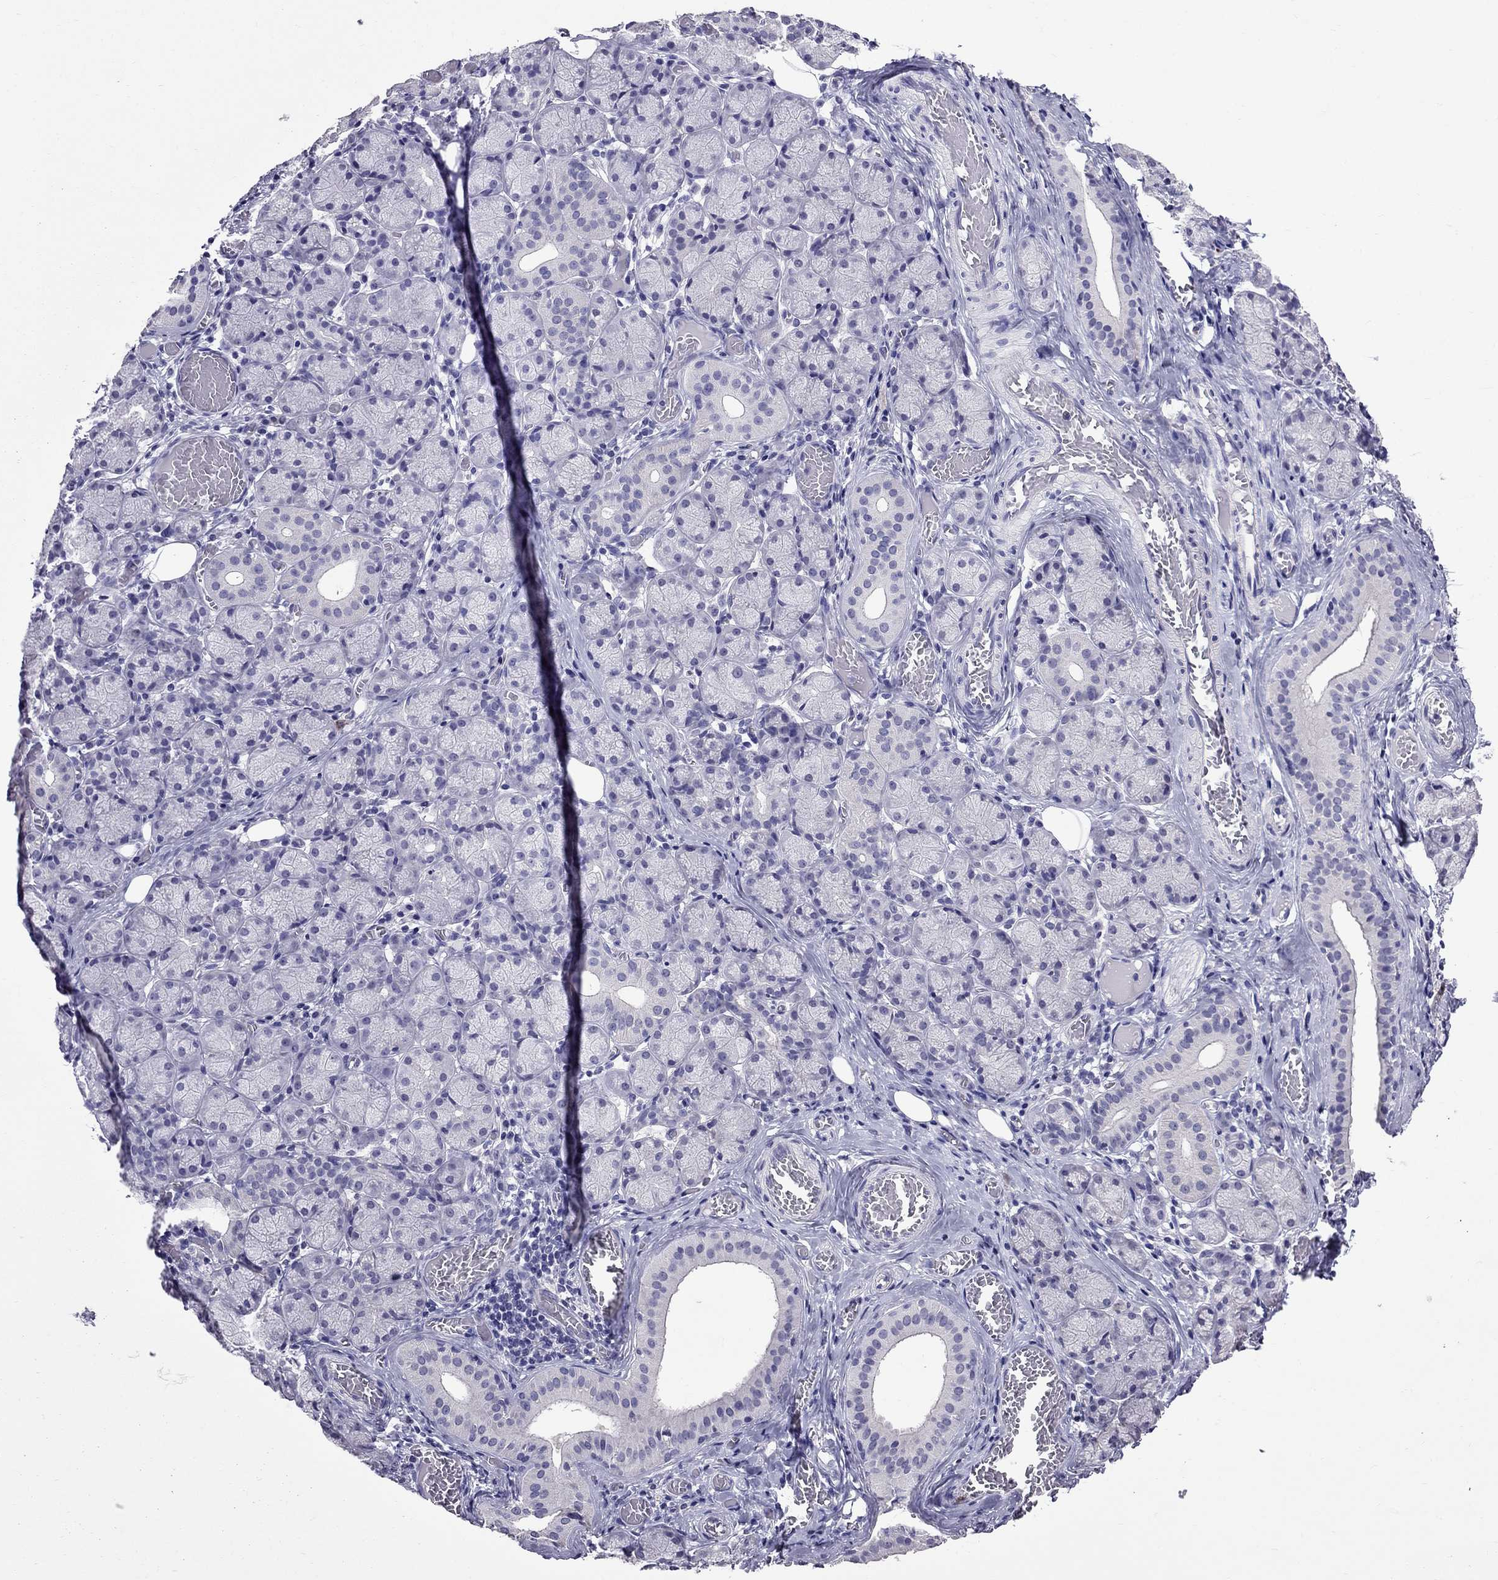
{"staining": {"intensity": "negative", "quantity": "none", "location": "none"}, "tissue": "salivary gland", "cell_type": "Glandular cells", "image_type": "normal", "snomed": [{"axis": "morphology", "description": "Normal tissue, NOS"}, {"axis": "topography", "description": "Salivary gland"}, {"axis": "topography", "description": "Peripheral nerve tissue"}], "caption": "Glandular cells show no significant protein expression in benign salivary gland. Brightfield microscopy of immunohistochemistry (IHC) stained with DAB (brown) and hematoxylin (blue), captured at high magnification.", "gene": "OLFM4", "patient": {"sex": "female", "age": 24}}